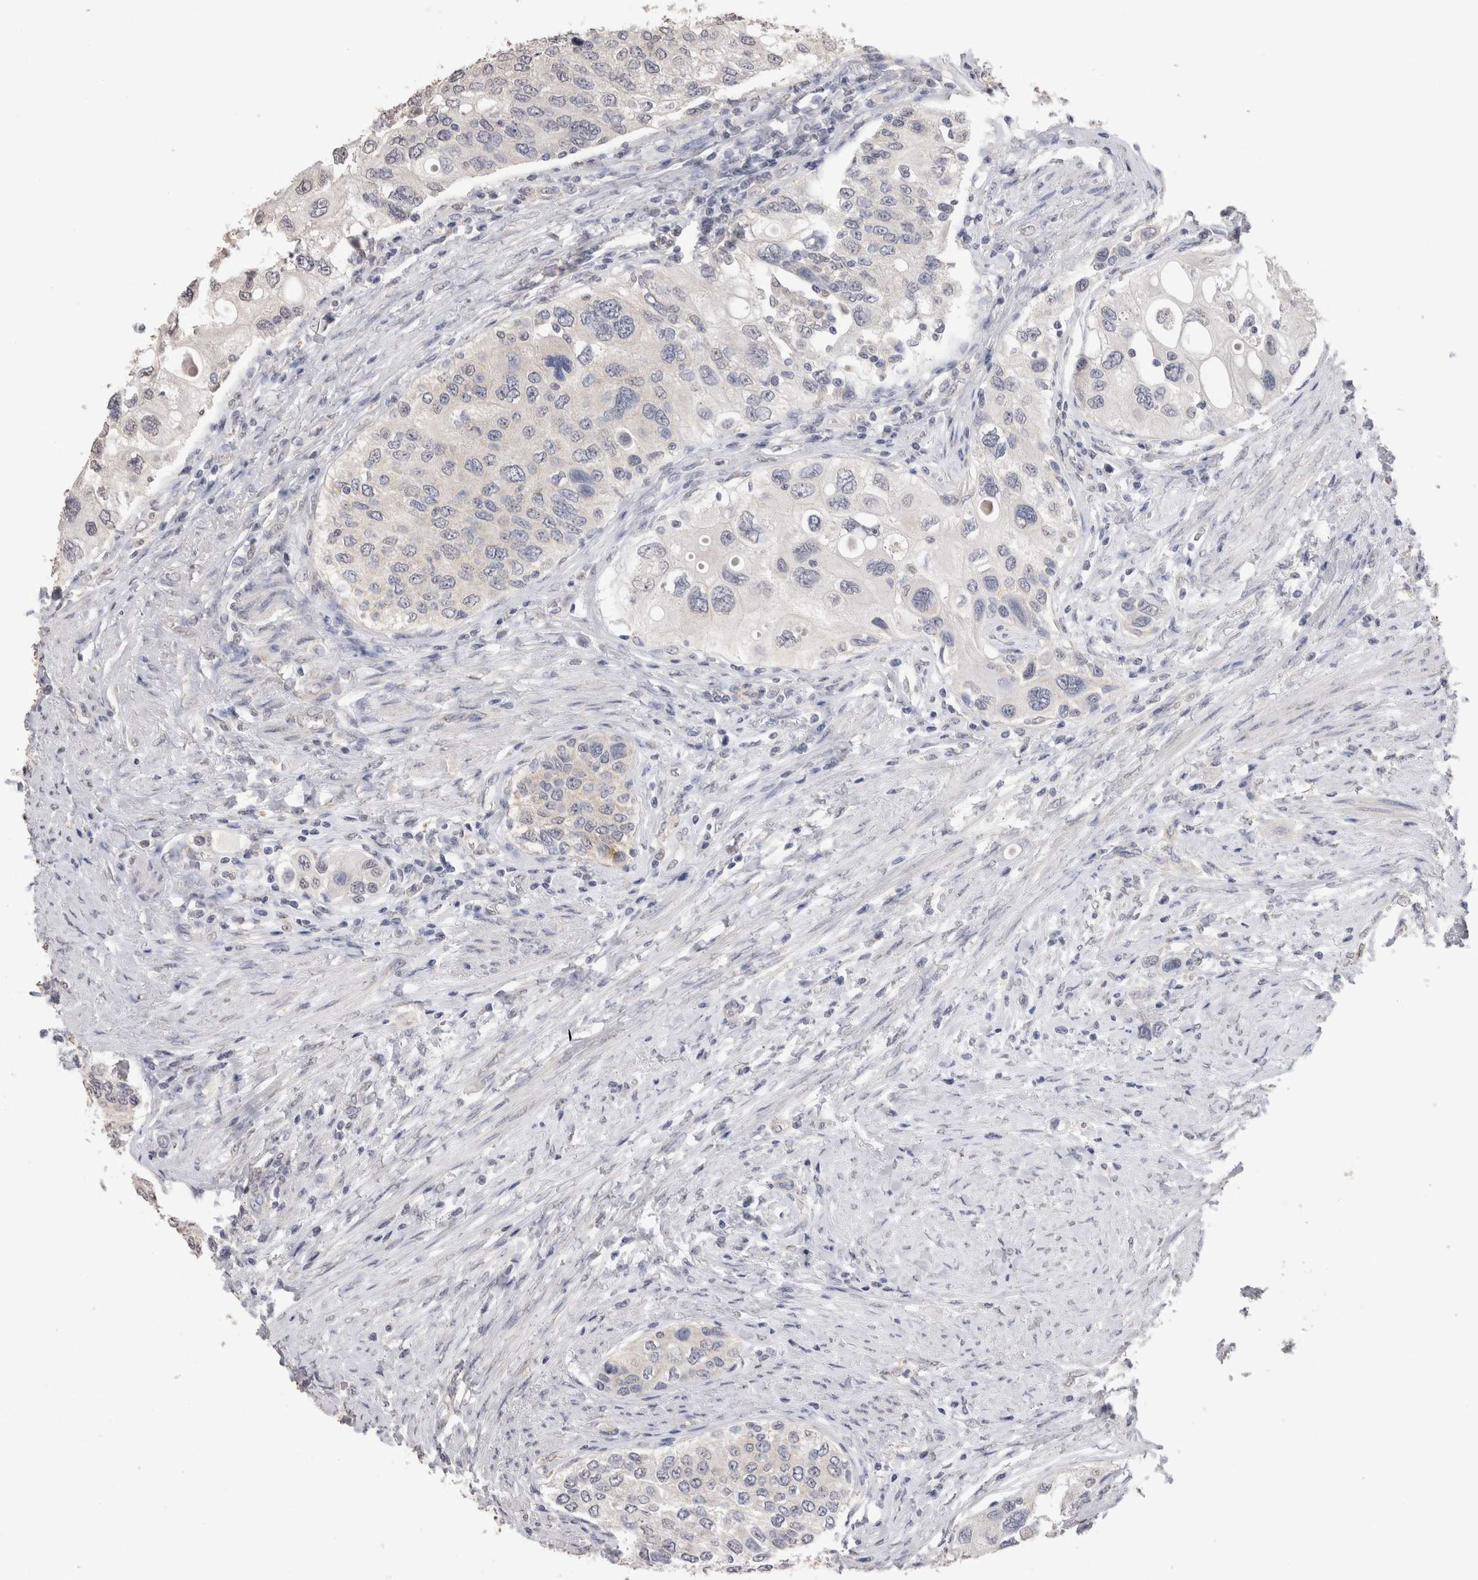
{"staining": {"intensity": "negative", "quantity": "none", "location": "none"}, "tissue": "urothelial cancer", "cell_type": "Tumor cells", "image_type": "cancer", "snomed": [{"axis": "morphology", "description": "Urothelial carcinoma, High grade"}, {"axis": "topography", "description": "Urinary bladder"}], "caption": "Tumor cells show no significant protein expression in urothelial cancer.", "gene": "CDH6", "patient": {"sex": "female", "age": 56}}